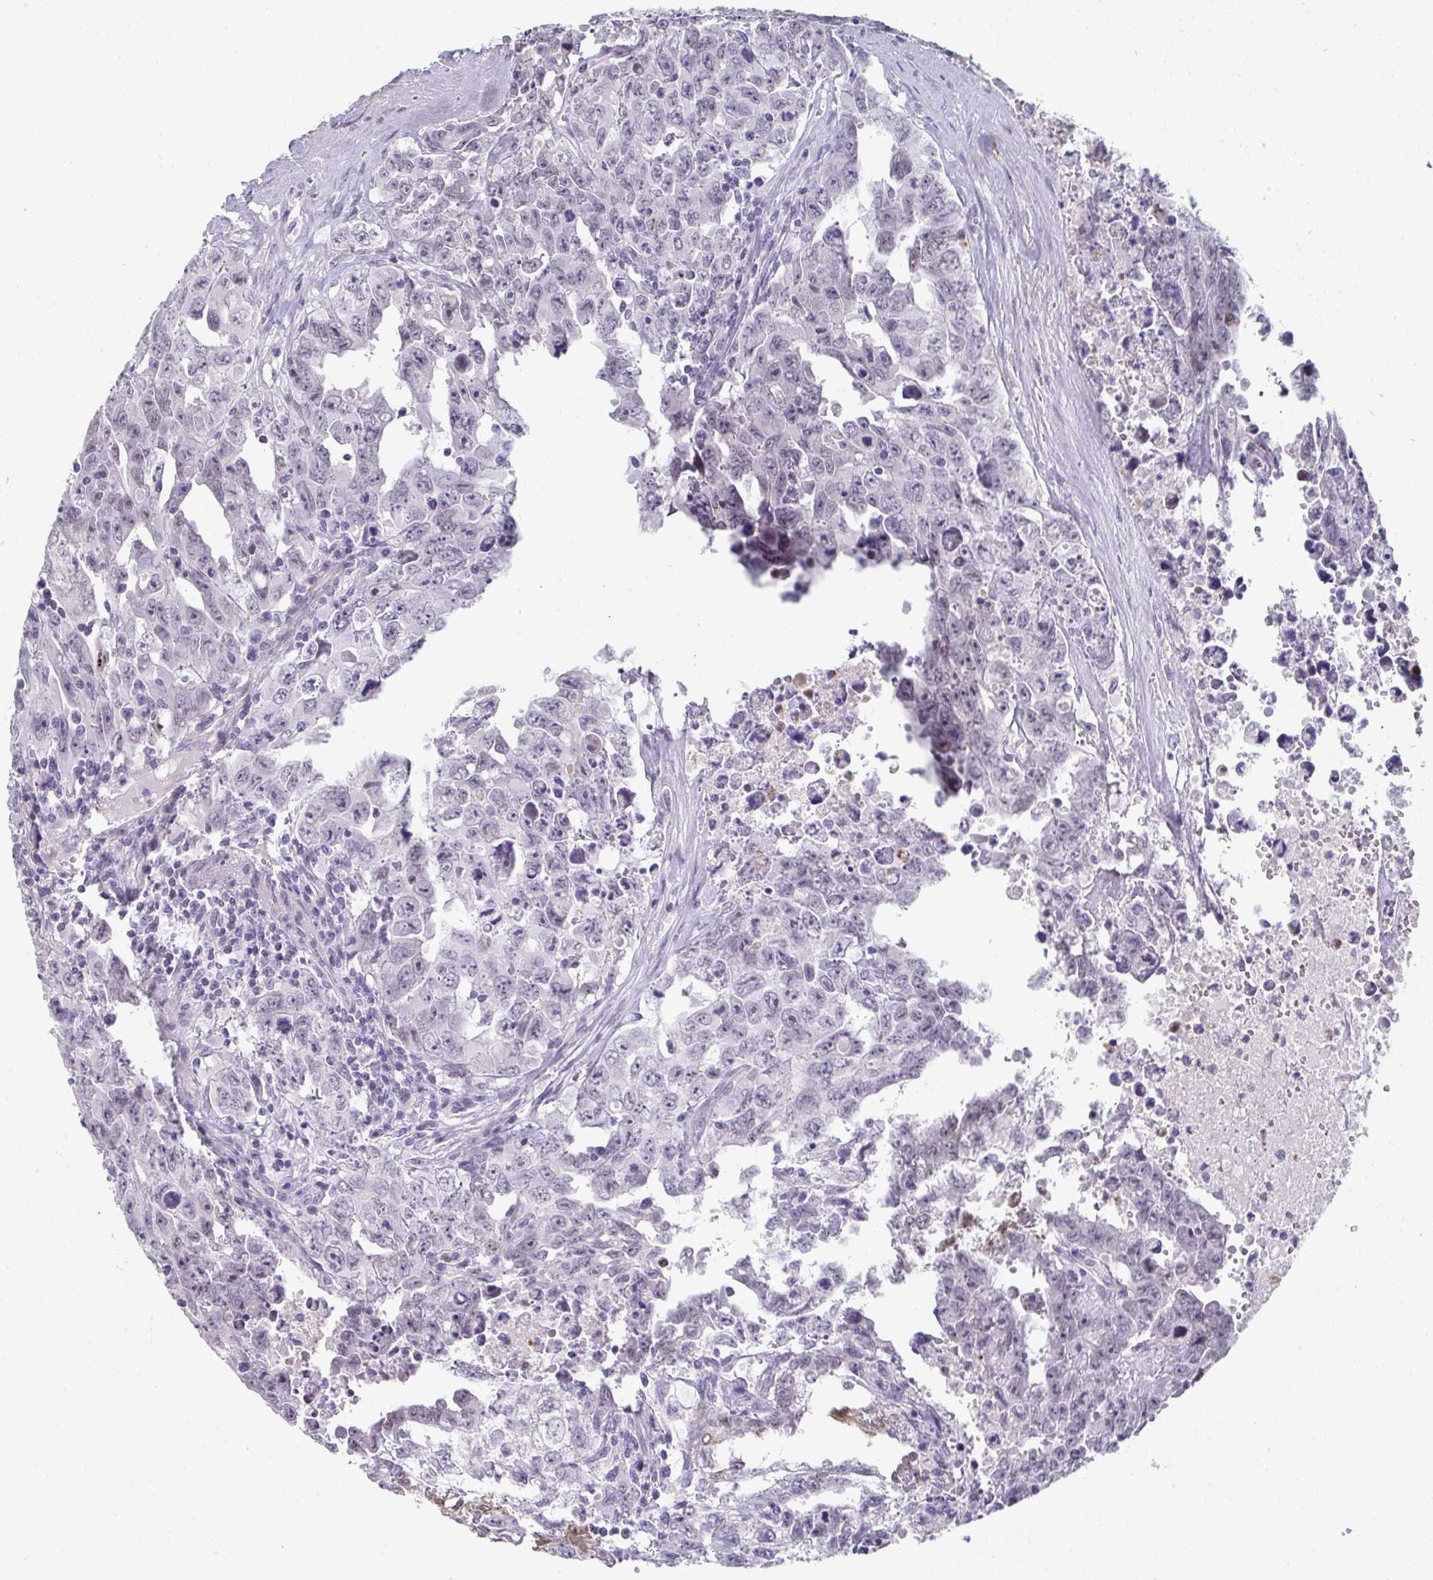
{"staining": {"intensity": "negative", "quantity": "none", "location": "none"}, "tissue": "testis cancer", "cell_type": "Tumor cells", "image_type": "cancer", "snomed": [{"axis": "morphology", "description": "Carcinoma, Embryonal, NOS"}, {"axis": "topography", "description": "Testis"}], "caption": "This is a micrograph of immunohistochemistry (IHC) staining of embryonal carcinoma (testis), which shows no expression in tumor cells.", "gene": "A1CF", "patient": {"sex": "male", "age": 24}}